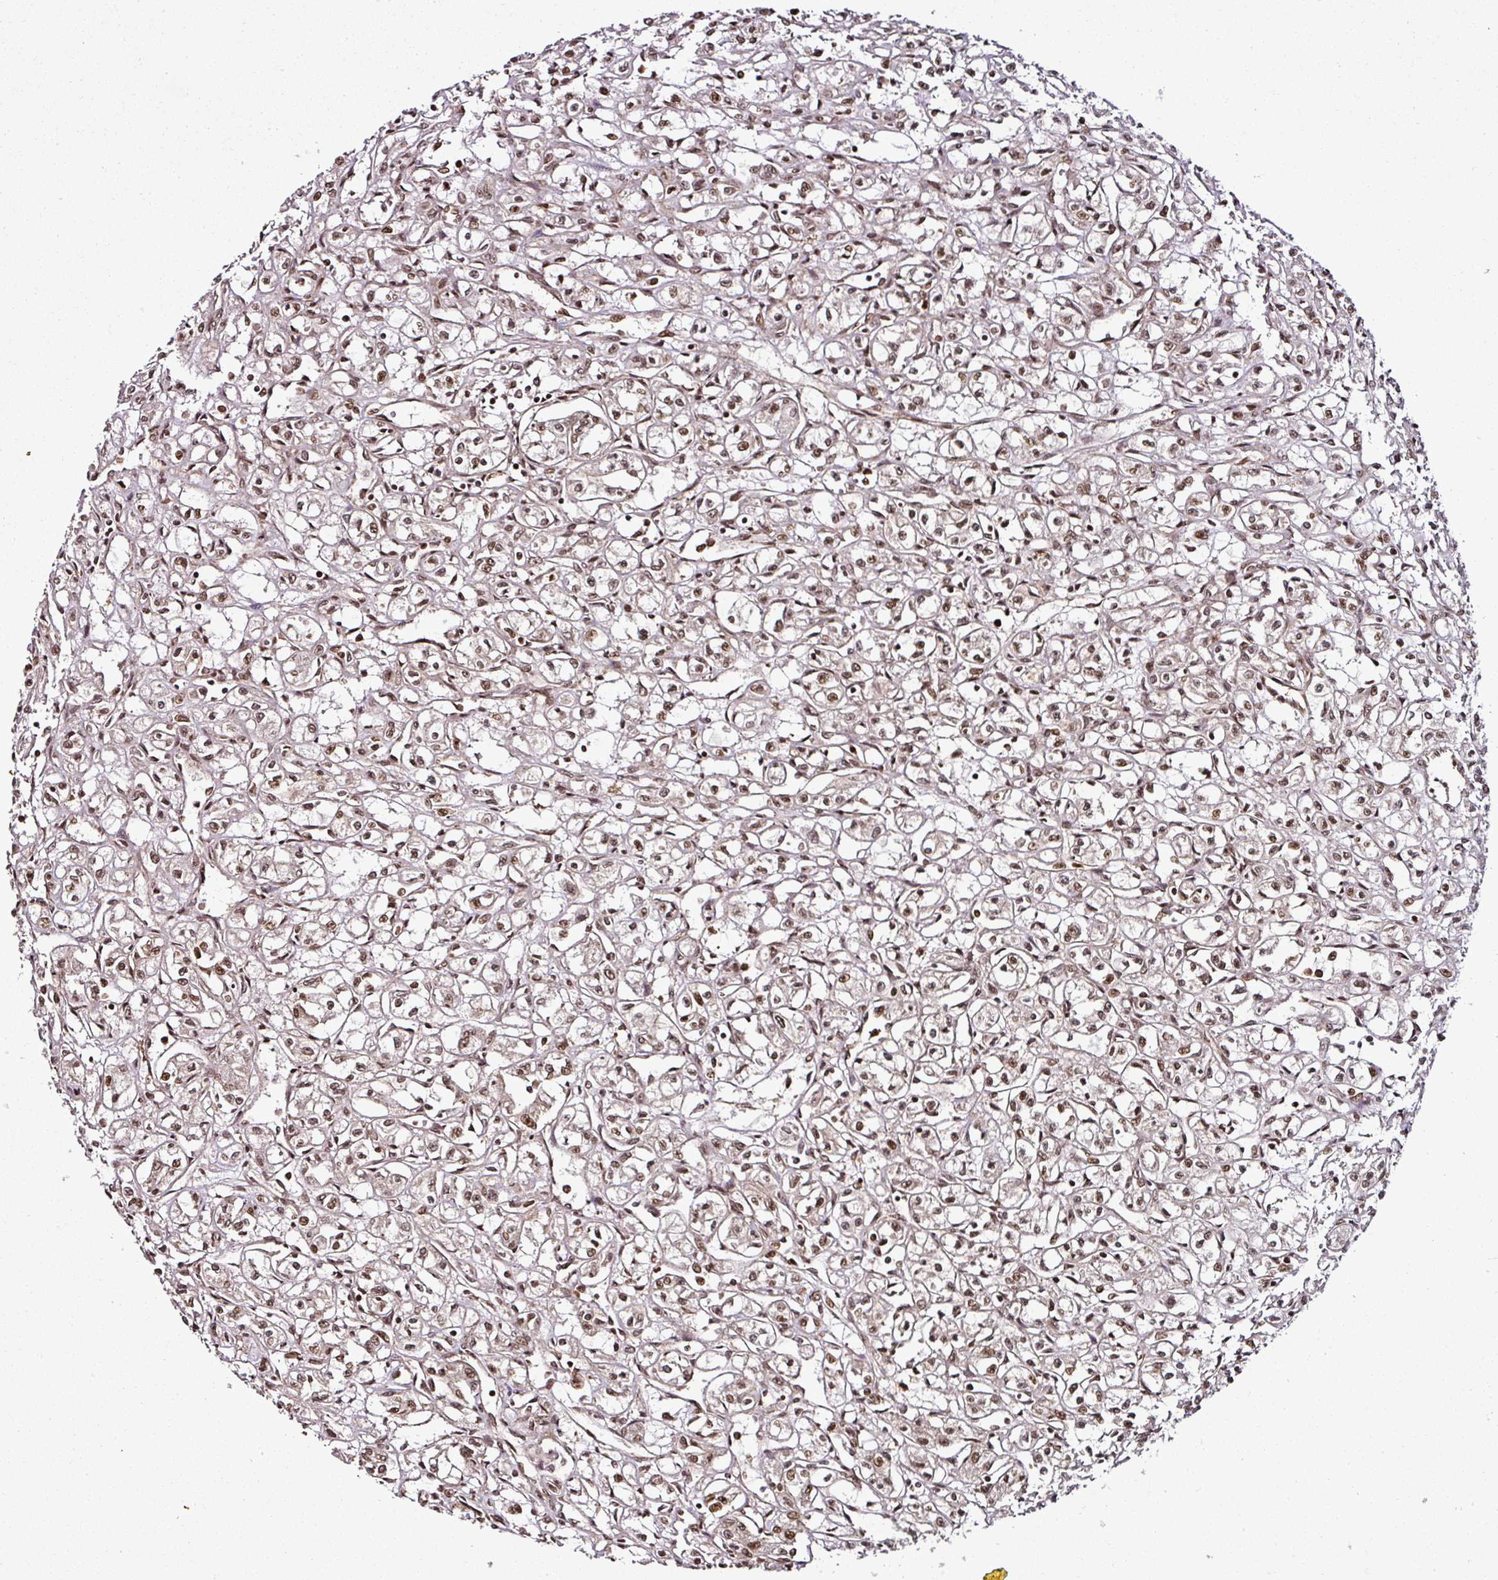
{"staining": {"intensity": "moderate", "quantity": ">75%", "location": "nuclear"}, "tissue": "renal cancer", "cell_type": "Tumor cells", "image_type": "cancer", "snomed": [{"axis": "morphology", "description": "Adenocarcinoma, NOS"}, {"axis": "topography", "description": "Kidney"}], "caption": "Immunohistochemistry (IHC) histopathology image of neoplastic tissue: human renal cancer stained using immunohistochemistry reveals medium levels of moderate protein expression localized specifically in the nuclear of tumor cells, appearing as a nuclear brown color.", "gene": "COPRS", "patient": {"sex": "male", "age": 56}}